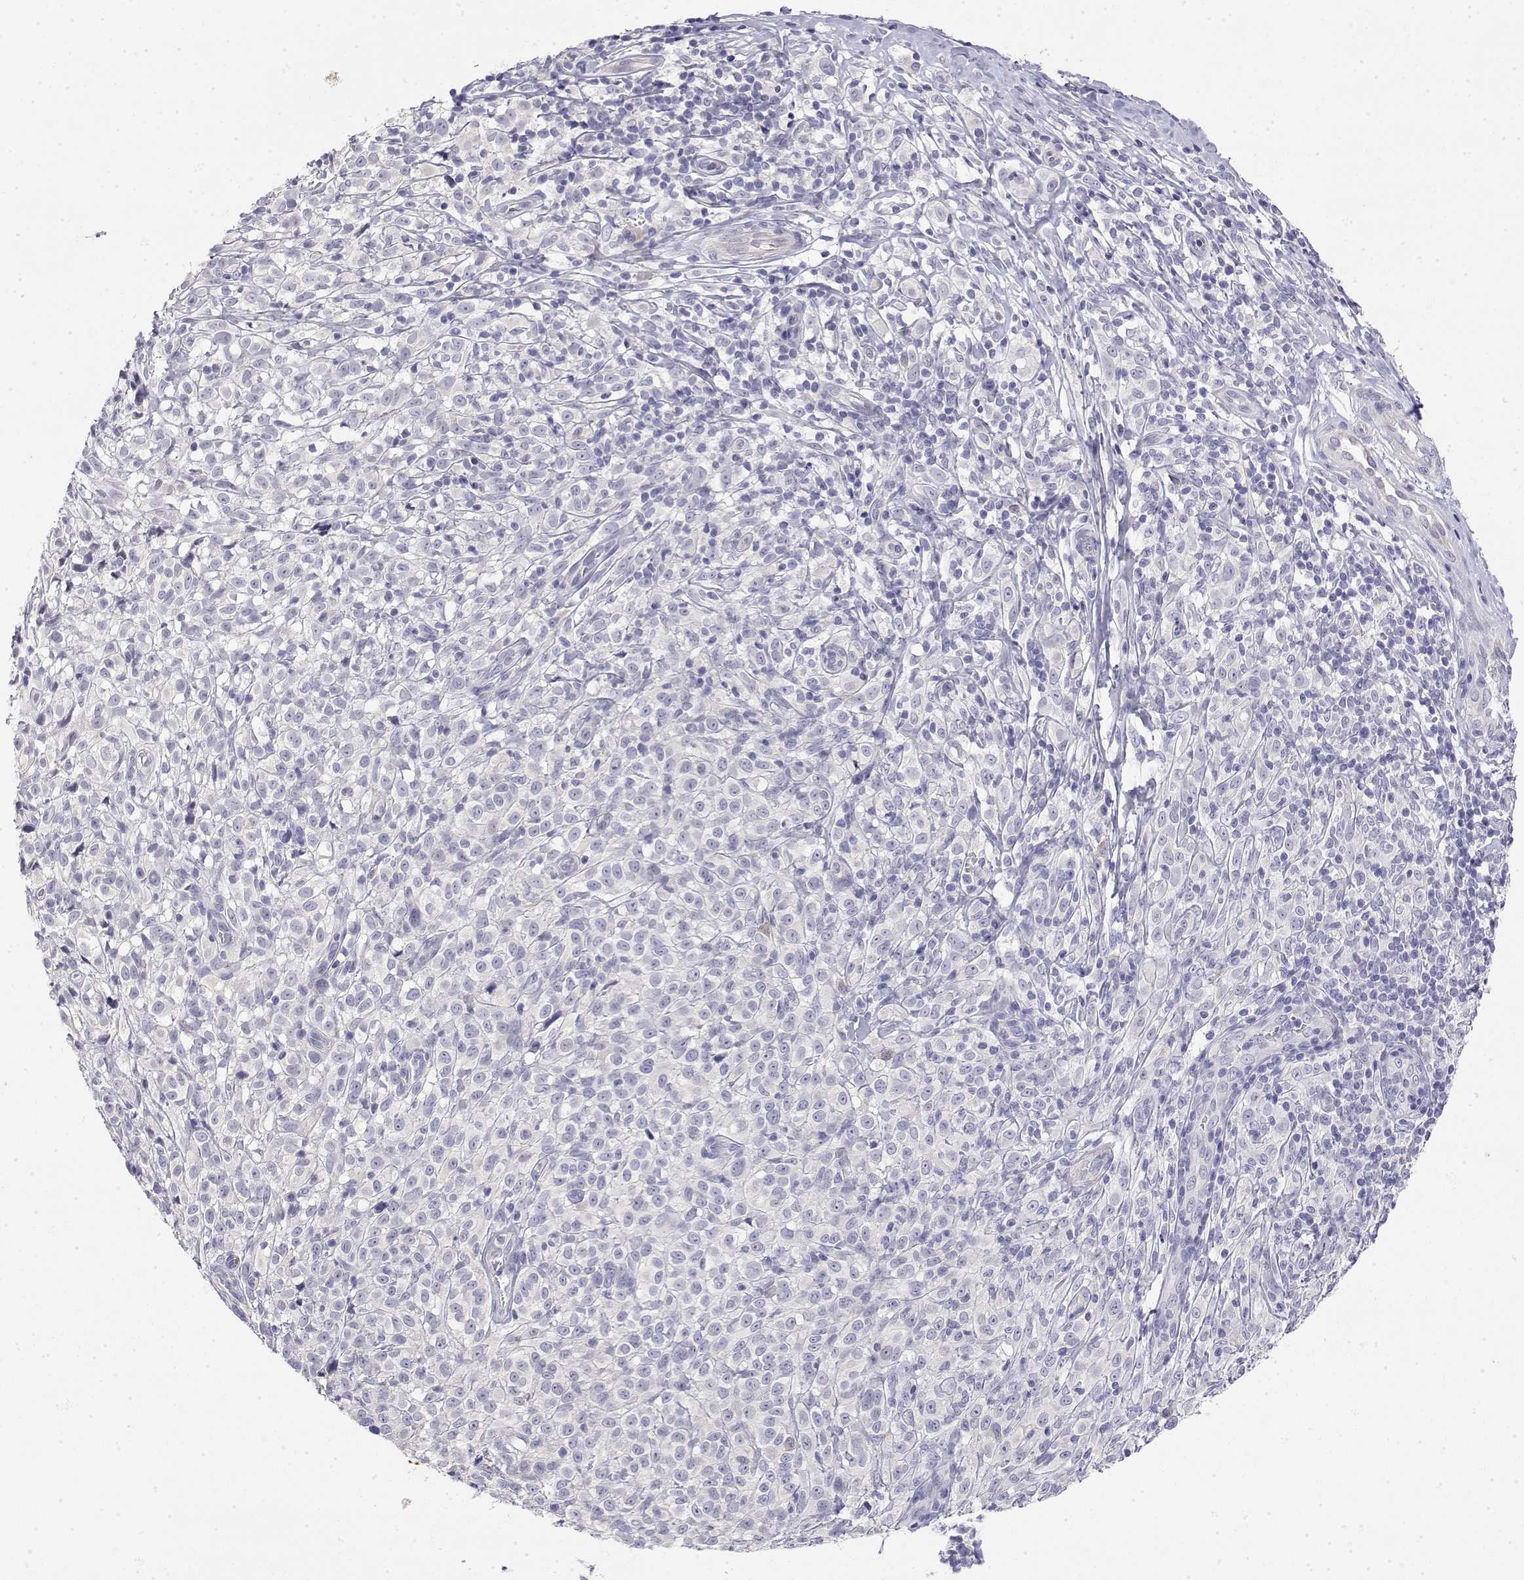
{"staining": {"intensity": "negative", "quantity": "none", "location": "none"}, "tissue": "melanoma", "cell_type": "Tumor cells", "image_type": "cancer", "snomed": [{"axis": "morphology", "description": "Malignant melanoma, NOS"}, {"axis": "topography", "description": "Skin"}], "caption": "Immunohistochemistry (IHC) of human malignant melanoma demonstrates no expression in tumor cells. (DAB immunohistochemistry visualized using brightfield microscopy, high magnification).", "gene": "LY6D", "patient": {"sex": "male", "age": 85}}